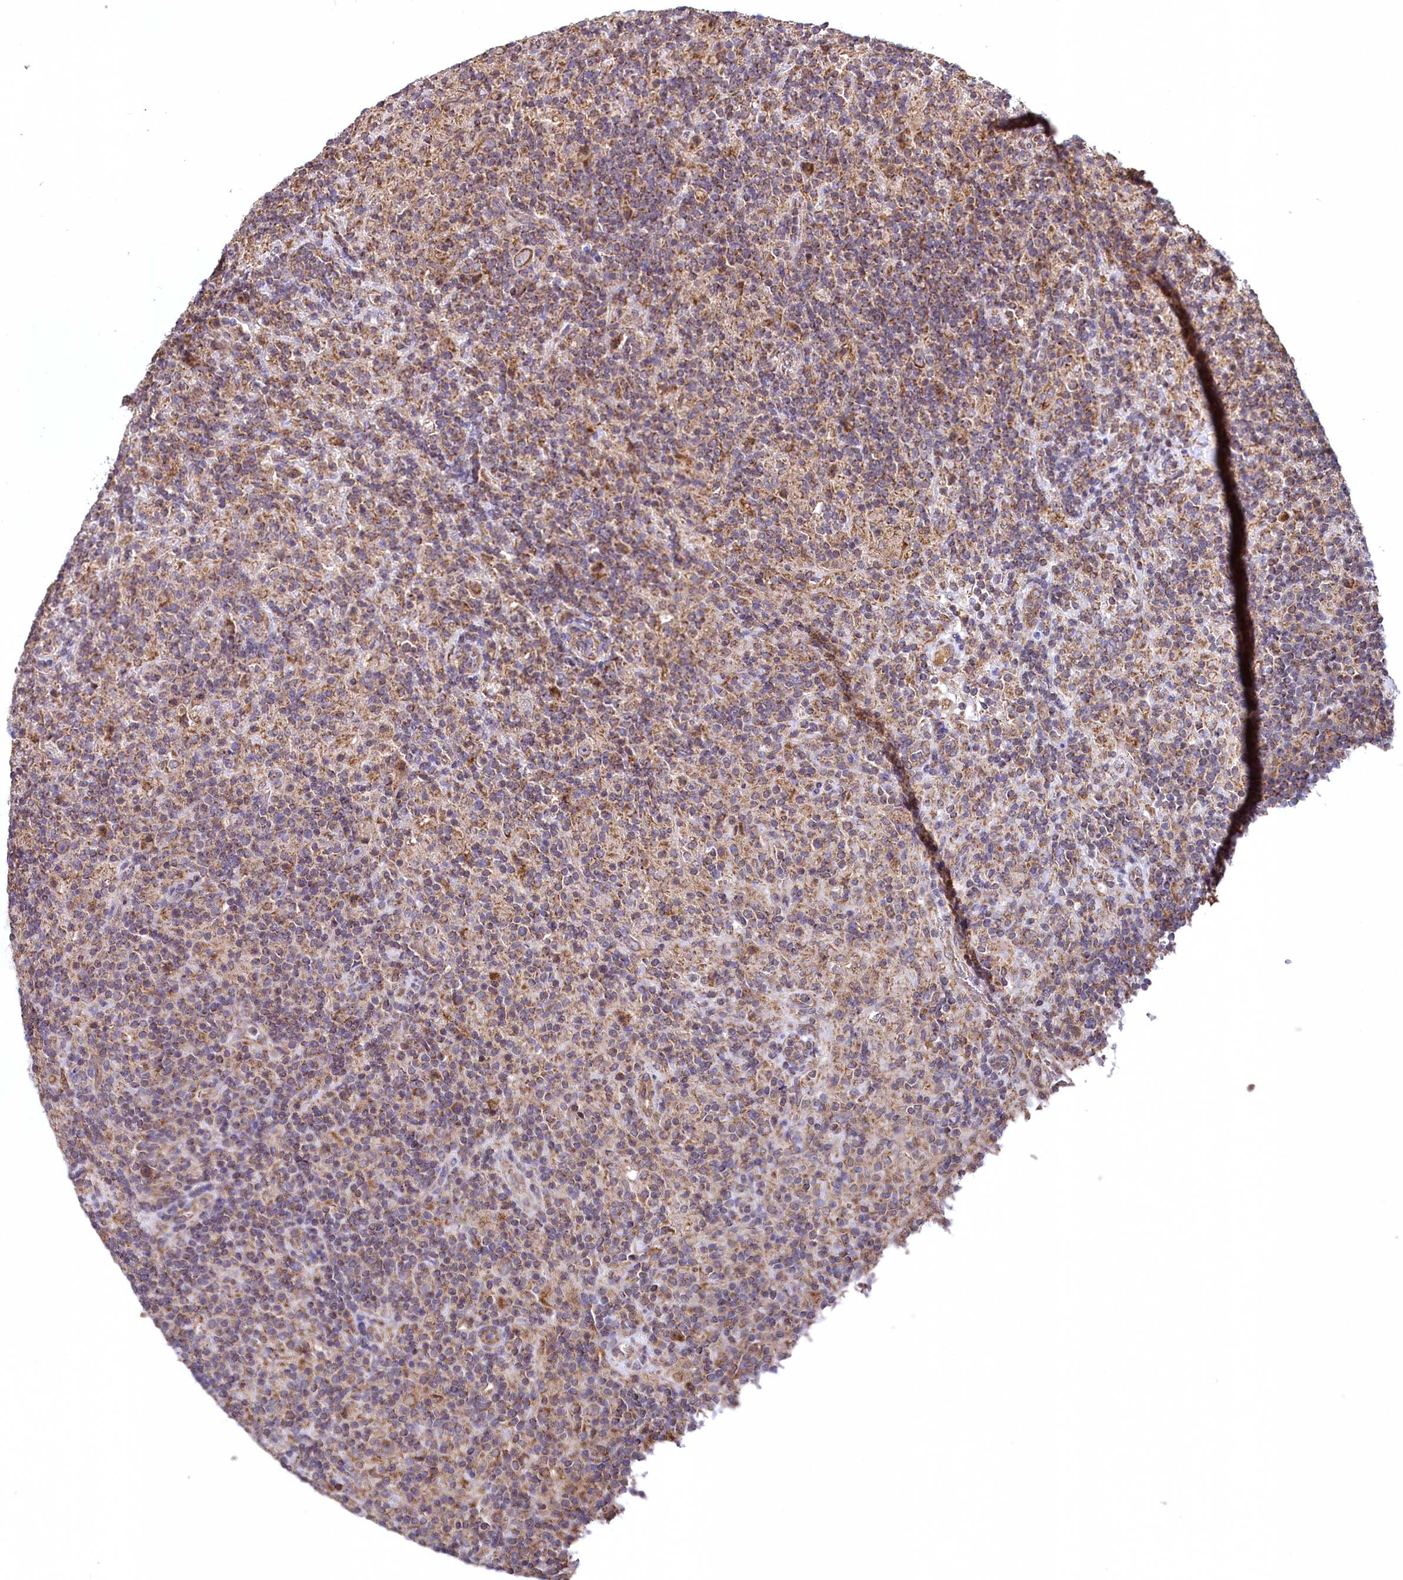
{"staining": {"intensity": "moderate", "quantity": "25%-75%", "location": "cytoplasmic/membranous"}, "tissue": "lymphoma", "cell_type": "Tumor cells", "image_type": "cancer", "snomed": [{"axis": "morphology", "description": "Hodgkin's disease, NOS"}, {"axis": "topography", "description": "Lymph node"}], "caption": "Human lymphoma stained for a protein (brown) shows moderate cytoplasmic/membranous positive positivity in approximately 25%-75% of tumor cells.", "gene": "METTL4", "patient": {"sex": "male", "age": 70}}